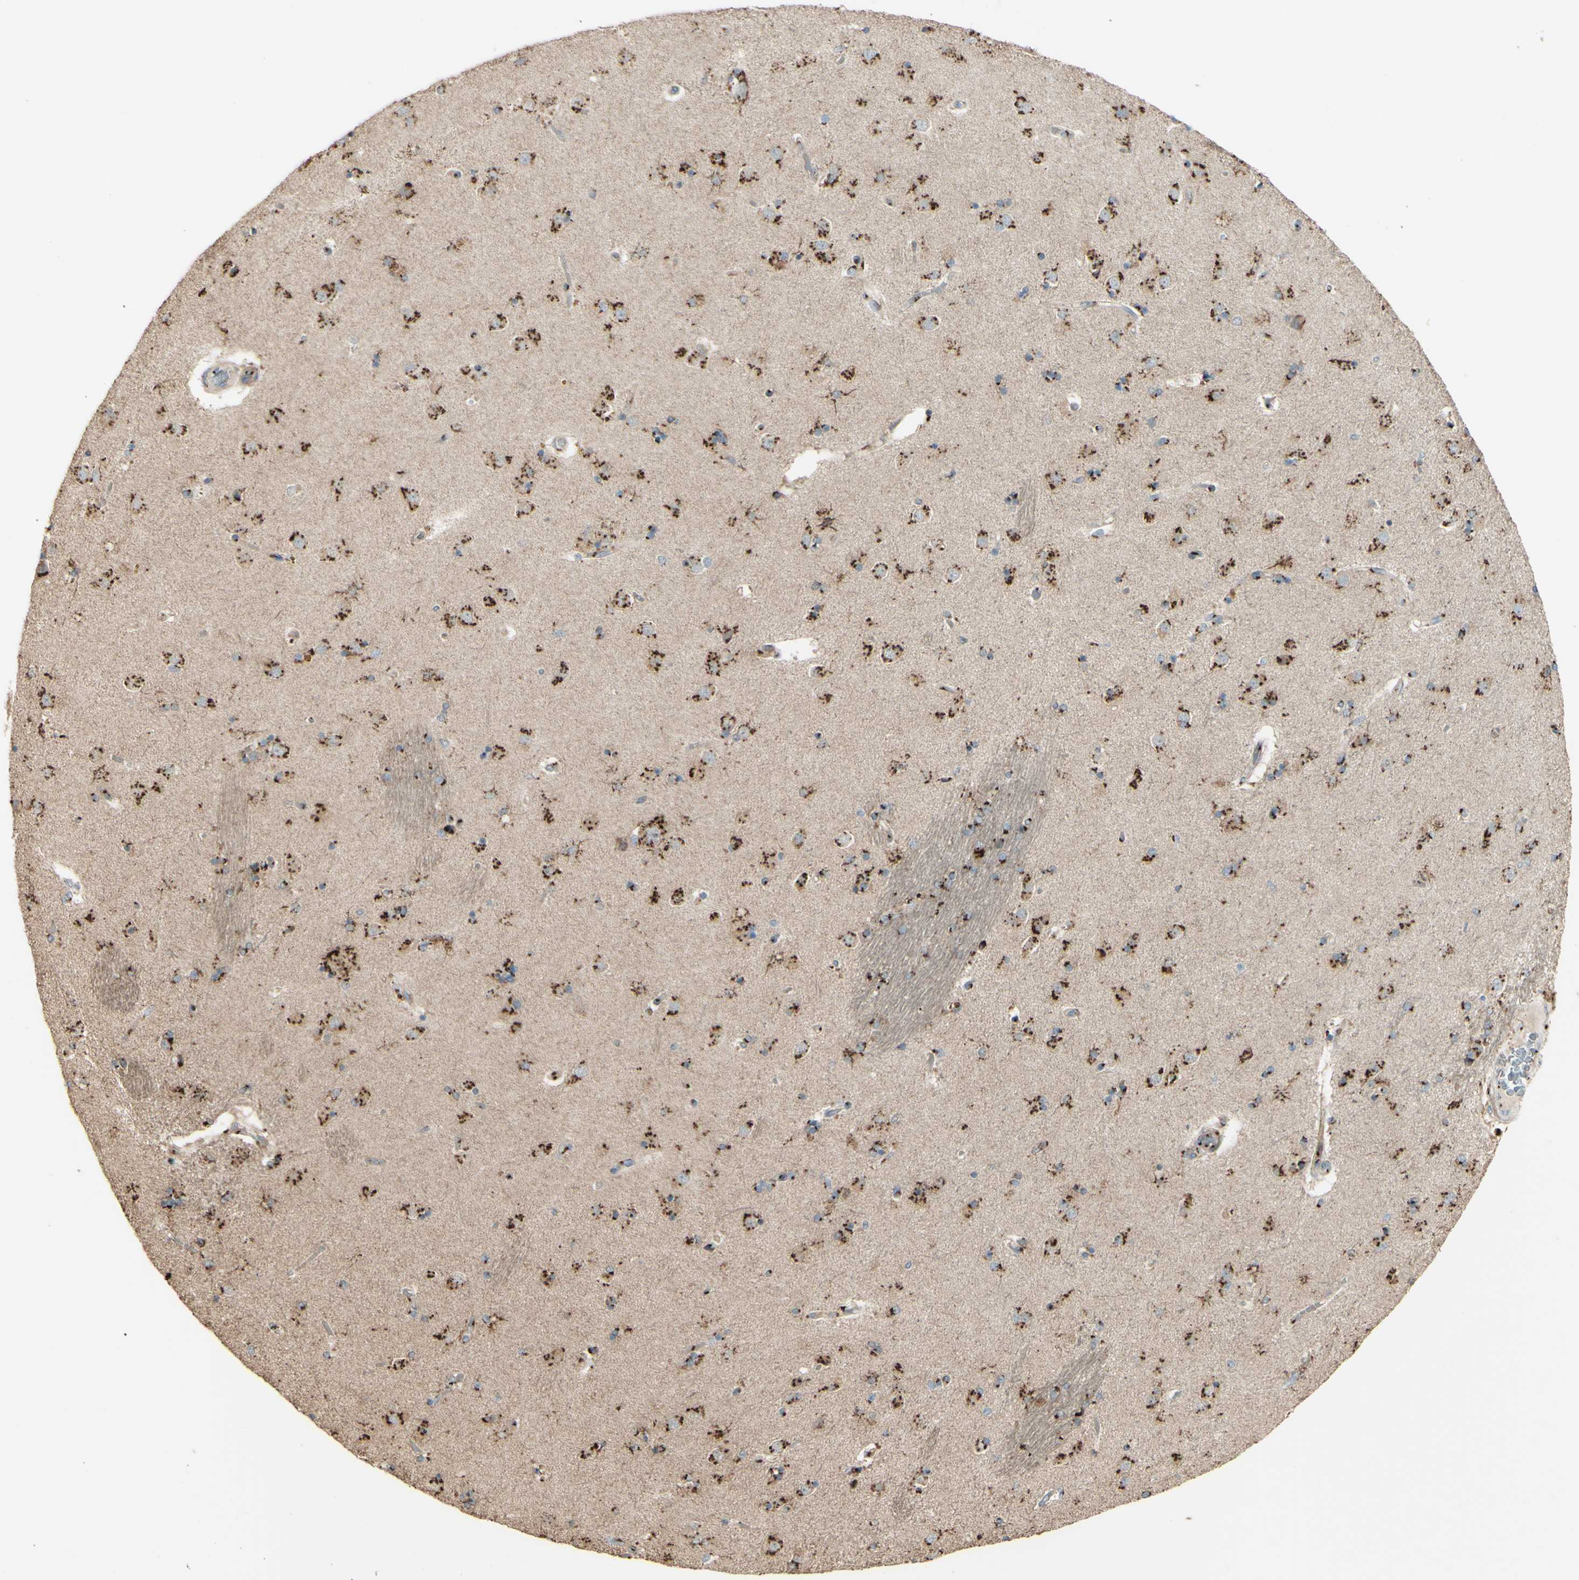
{"staining": {"intensity": "moderate", "quantity": ">75%", "location": "cytoplasmic/membranous"}, "tissue": "caudate", "cell_type": "Glial cells", "image_type": "normal", "snomed": [{"axis": "morphology", "description": "Normal tissue, NOS"}, {"axis": "topography", "description": "Lateral ventricle wall"}], "caption": "The immunohistochemical stain shows moderate cytoplasmic/membranous positivity in glial cells of benign caudate. Immunohistochemistry (ihc) stains the protein in brown and the nuclei are stained blue.", "gene": "BPNT2", "patient": {"sex": "female", "age": 54}}